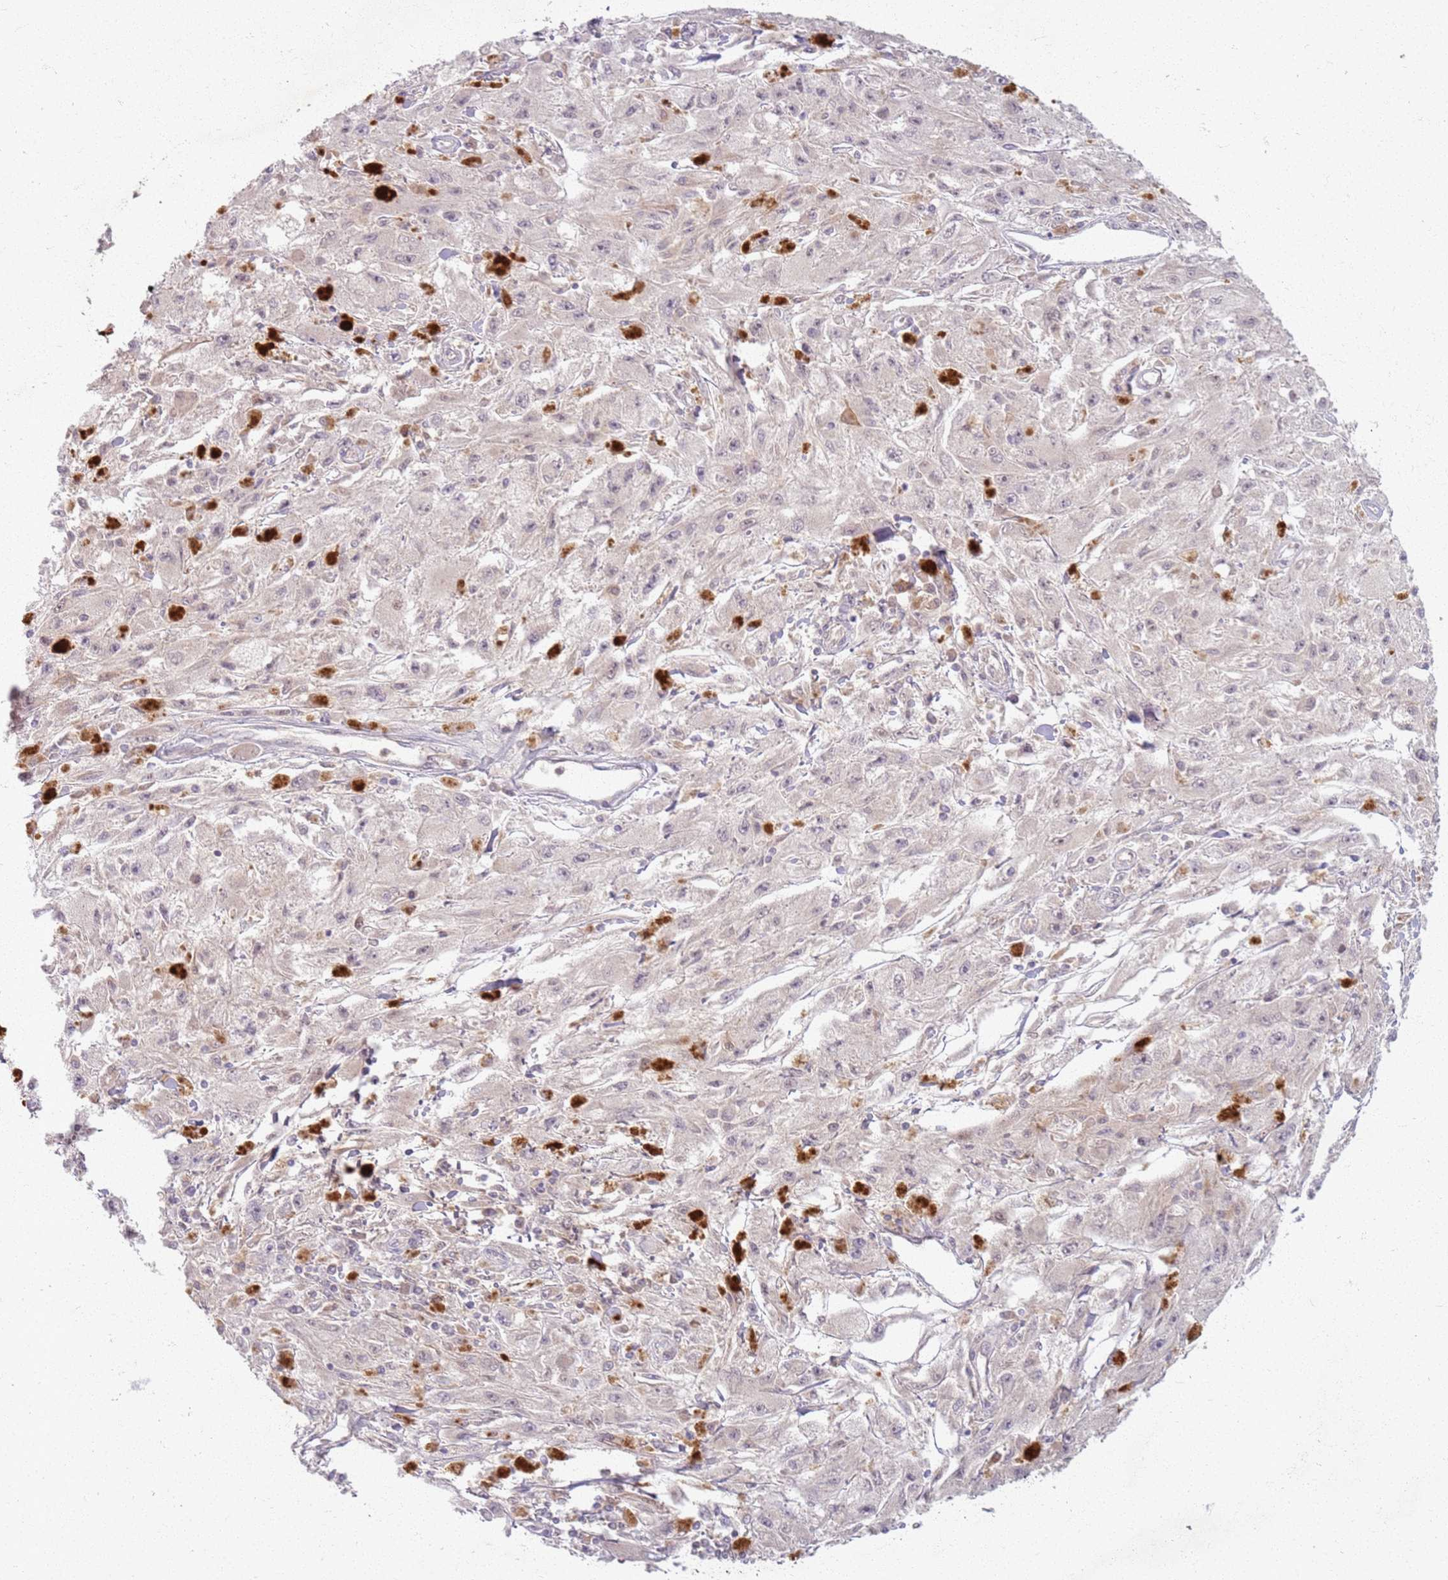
{"staining": {"intensity": "negative", "quantity": "none", "location": "none"}, "tissue": "melanoma", "cell_type": "Tumor cells", "image_type": "cancer", "snomed": [{"axis": "morphology", "description": "Malignant melanoma, Metastatic site"}, {"axis": "topography", "description": "Skin"}], "caption": "This photomicrograph is of melanoma stained with immunohistochemistry (IHC) to label a protein in brown with the nuclei are counter-stained blue. There is no positivity in tumor cells.", "gene": "ZDHHC2", "patient": {"sex": "male", "age": 53}}